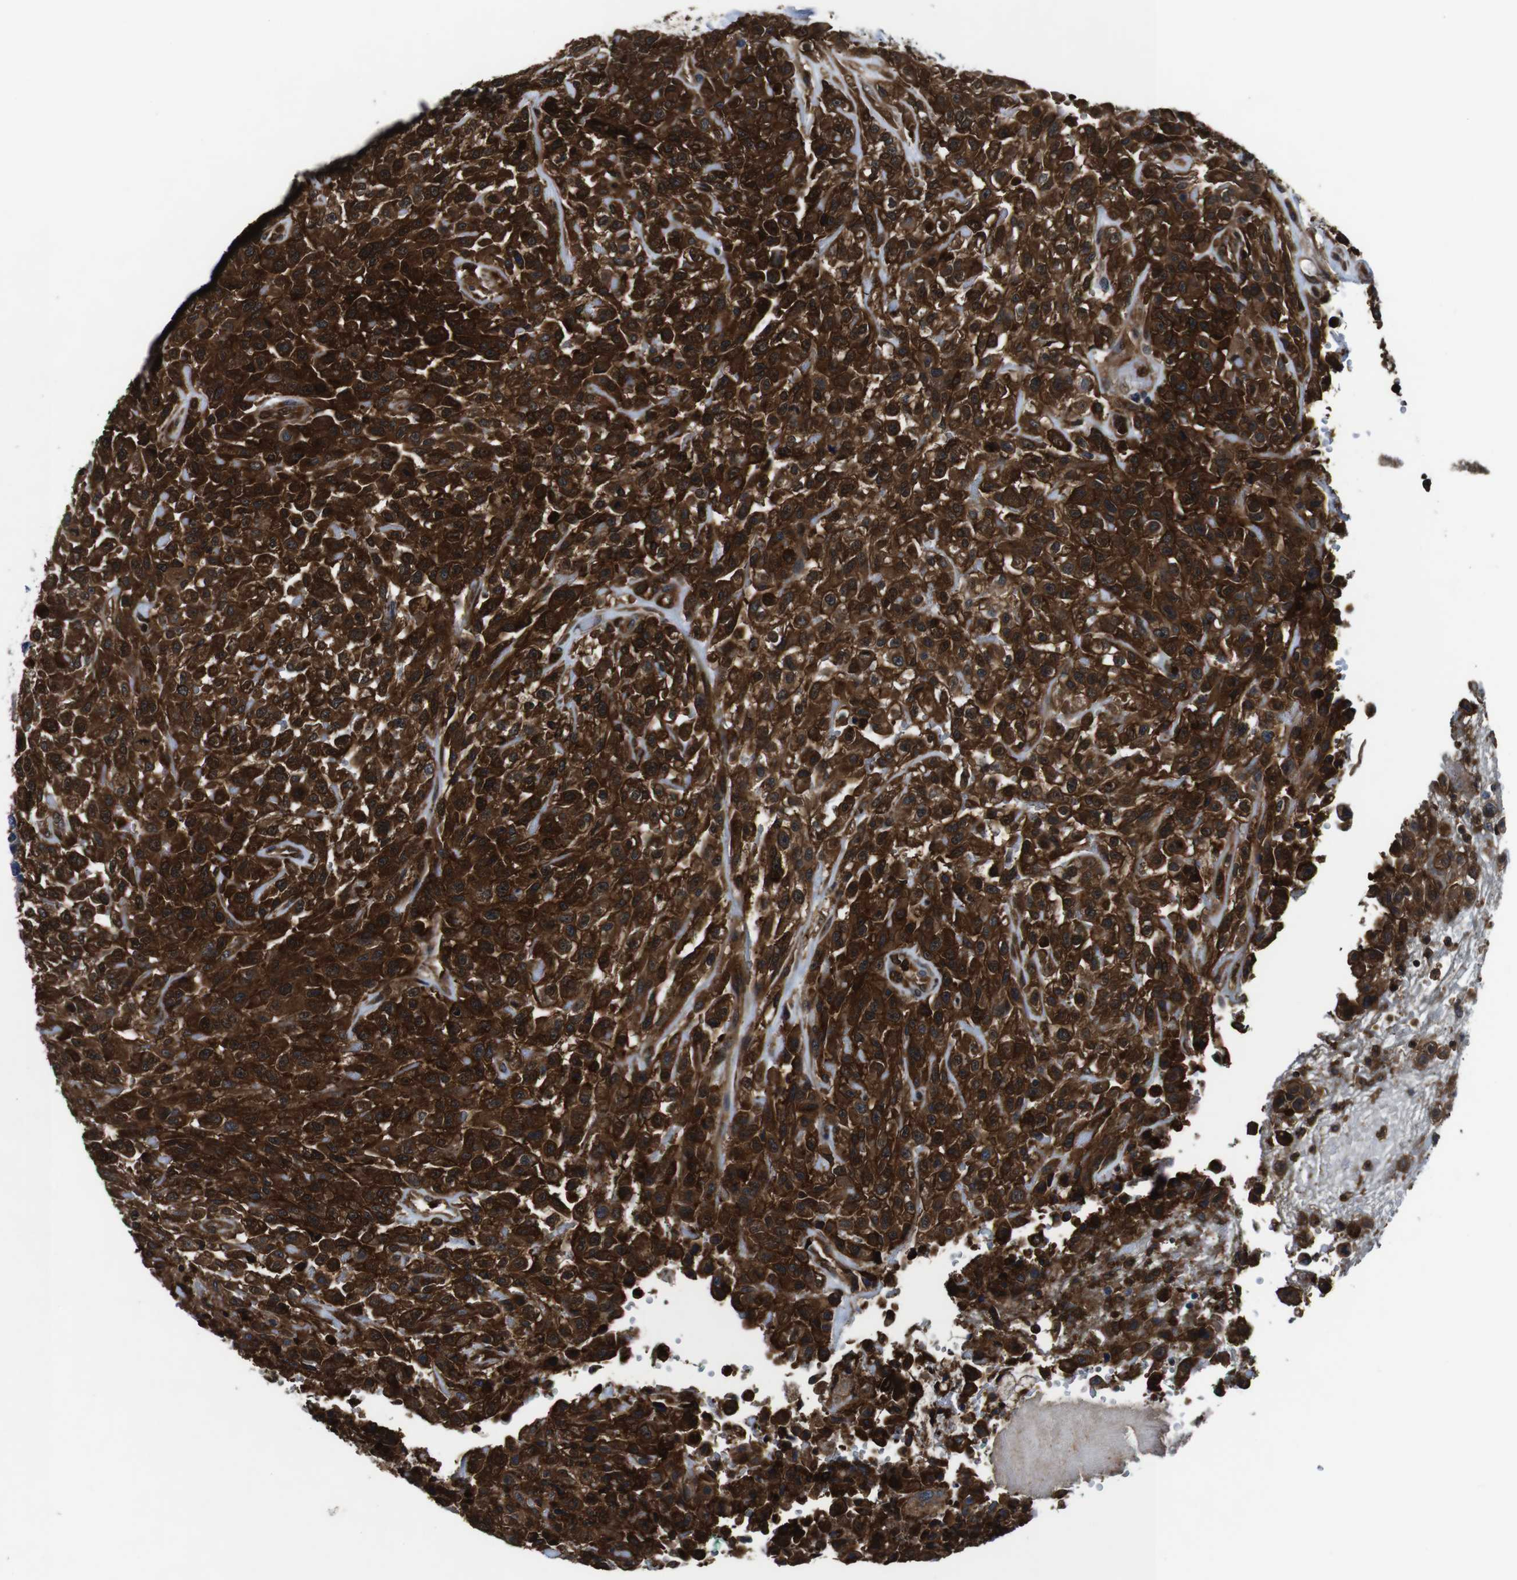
{"staining": {"intensity": "strong", "quantity": ">75%", "location": "cytoplasmic/membranous,nuclear"}, "tissue": "urothelial cancer", "cell_type": "Tumor cells", "image_type": "cancer", "snomed": [{"axis": "morphology", "description": "Urothelial carcinoma, High grade"}, {"axis": "topography", "description": "Urinary bladder"}], "caption": "Immunohistochemistry (IHC) (DAB (3,3'-diaminobenzidine)) staining of urothelial cancer shows strong cytoplasmic/membranous and nuclear protein expression in about >75% of tumor cells.", "gene": "ANXA1", "patient": {"sex": "male", "age": 46}}